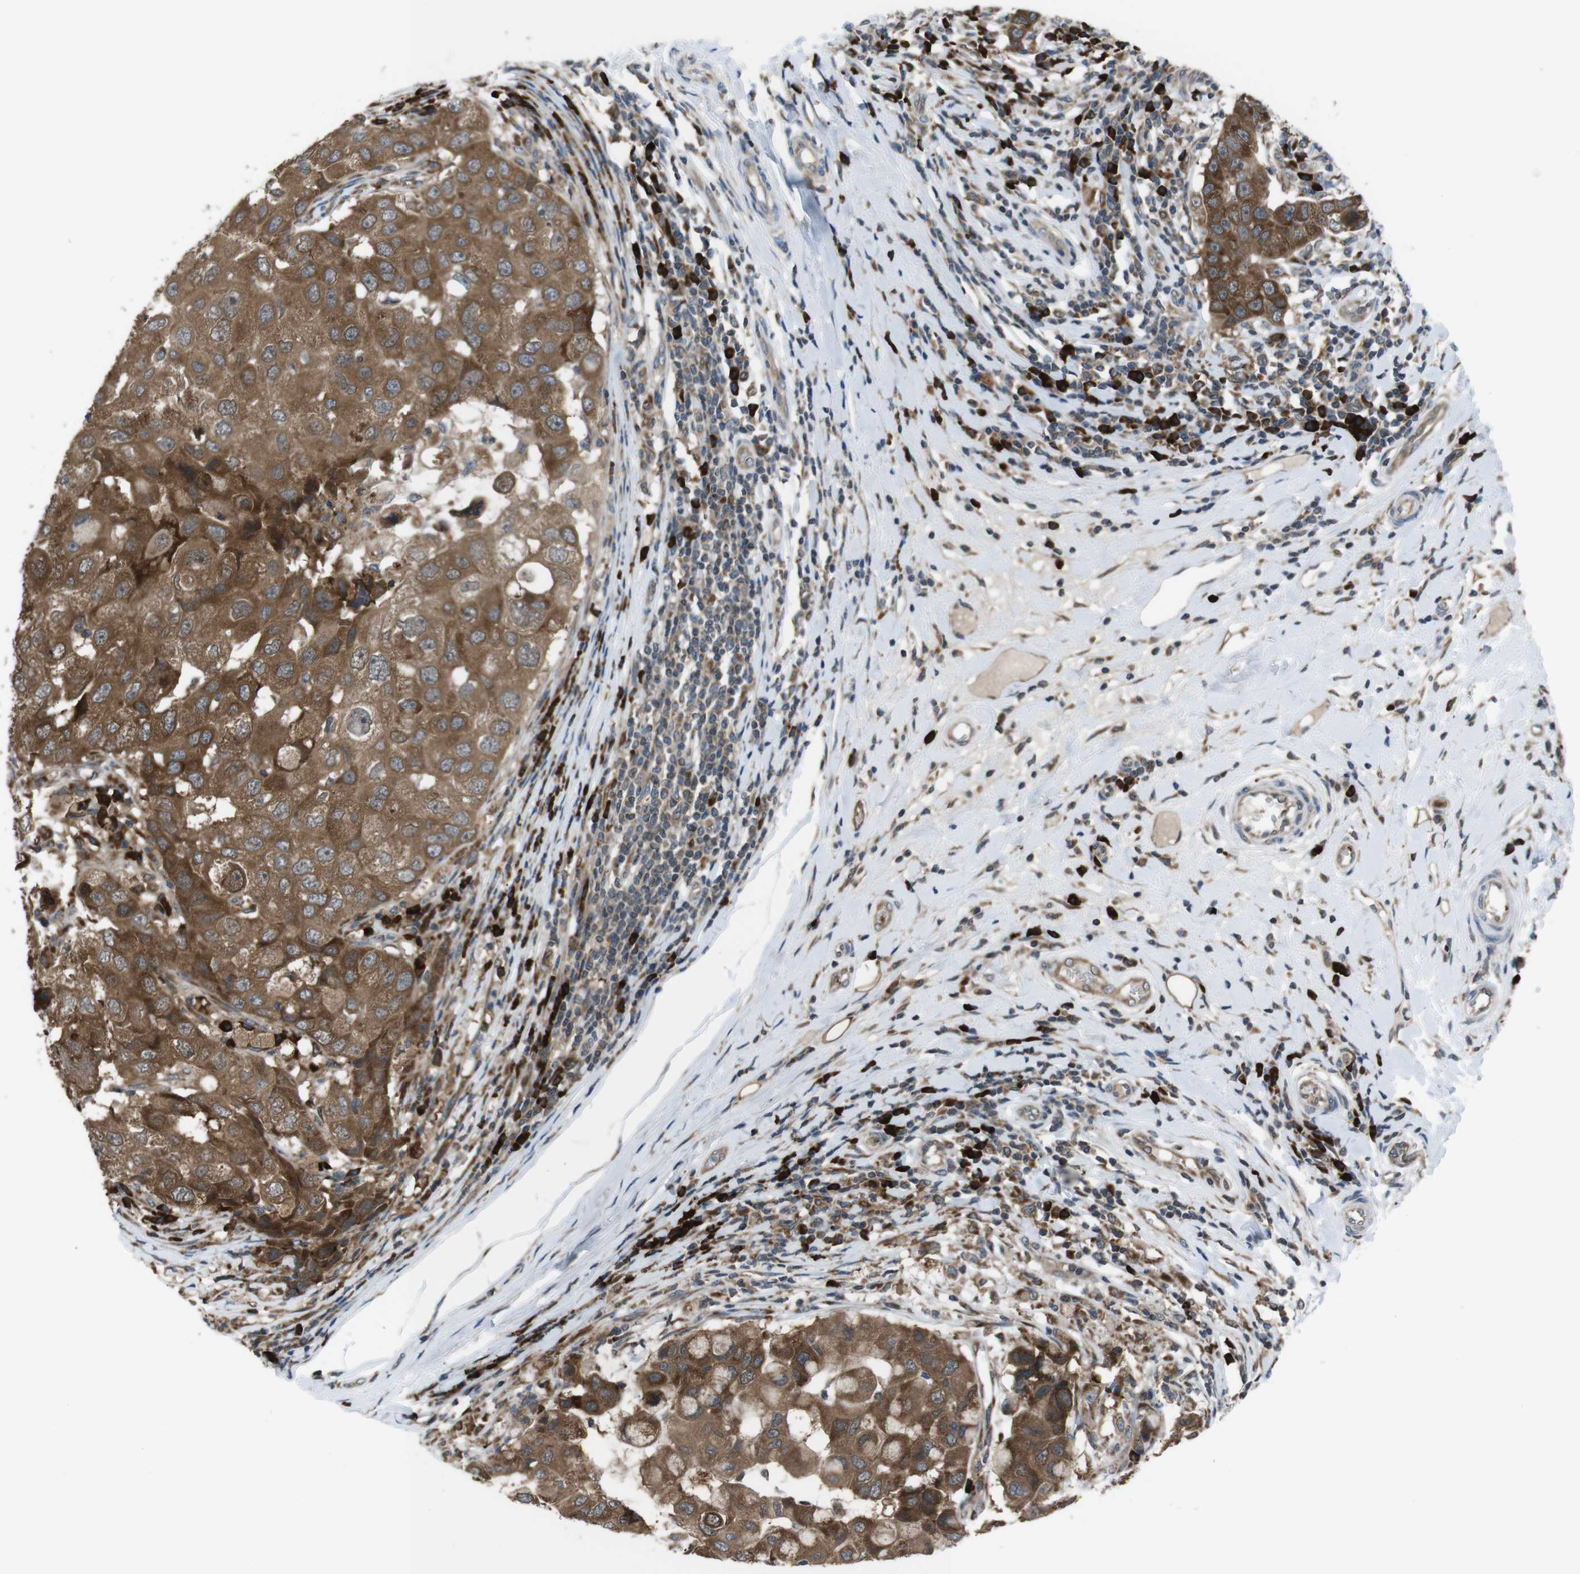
{"staining": {"intensity": "moderate", "quantity": ">75%", "location": "cytoplasmic/membranous"}, "tissue": "breast cancer", "cell_type": "Tumor cells", "image_type": "cancer", "snomed": [{"axis": "morphology", "description": "Duct carcinoma"}, {"axis": "topography", "description": "Breast"}], "caption": "Tumor cells exhibit medium levels of moderate cytoplasmic/membranous staining in approximately >75% of cells in breast cancer.", "gene": "SSR3", "patient": {"sex": "female", "age": 27}}